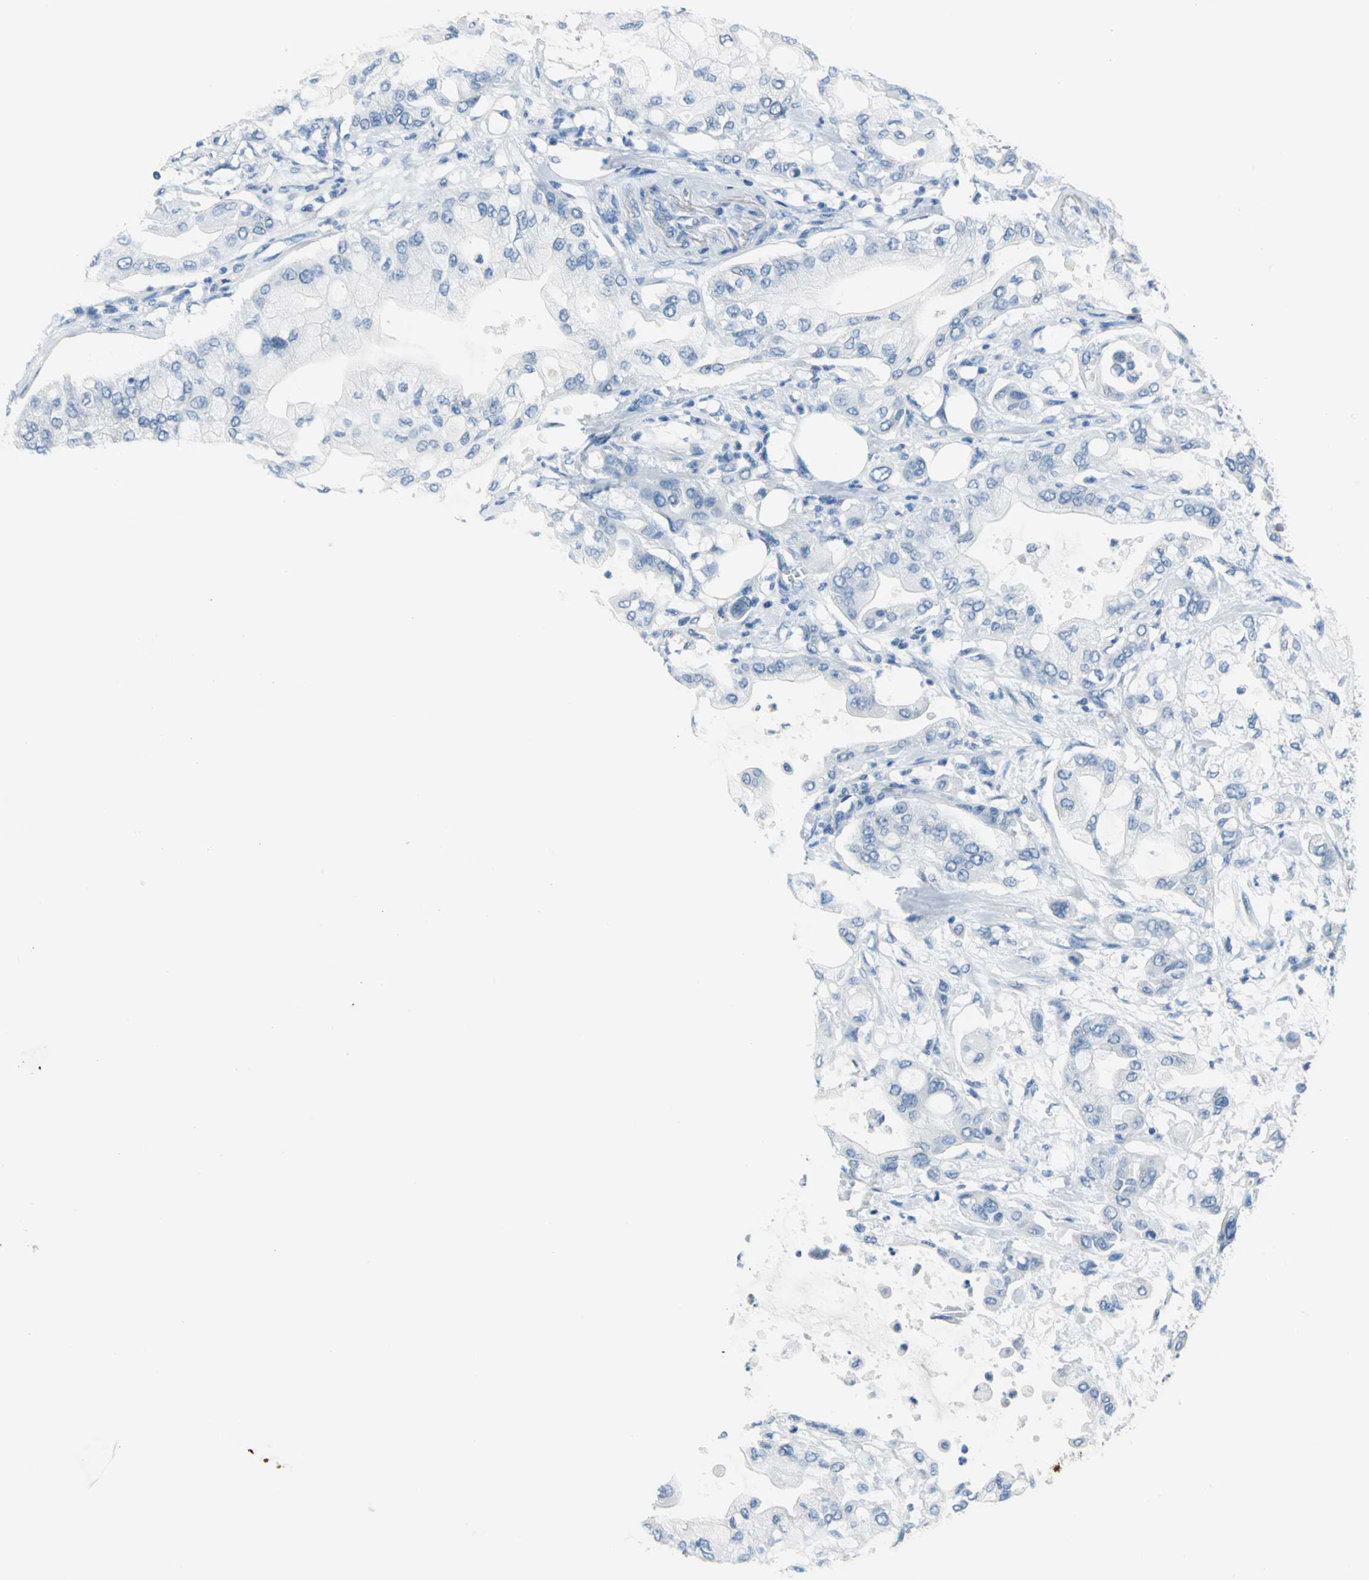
{"staining": {"intensity": "negative", "quantity": "none", "location": "none"}, "tissue": "pancreatic cancer", "cell_type": "Tumor cells", "image_type": "cancer", "snomed": [{"axis": "morphology", "description": "Adenocarcinoma, NOS"}, {"axis": "morphology", "description": "Adenocarcinoma, metastatic, NOS"}, {"axis": "topography", "description": "Lymph node"}, {"axis": "topography", "description": "Pancreas"}, {"axis": "topography", "description": "Duodenum"}], "caption": "Immunohistochemistry (IHC) image of neoplastic tissue: pancreatic cancer stained with DAB (3,3'-diaminobenzidine) shows no significant protein expression in tumor cells.", "gene": "PKLR", "patient": {"sex": "female", "age": 64}}